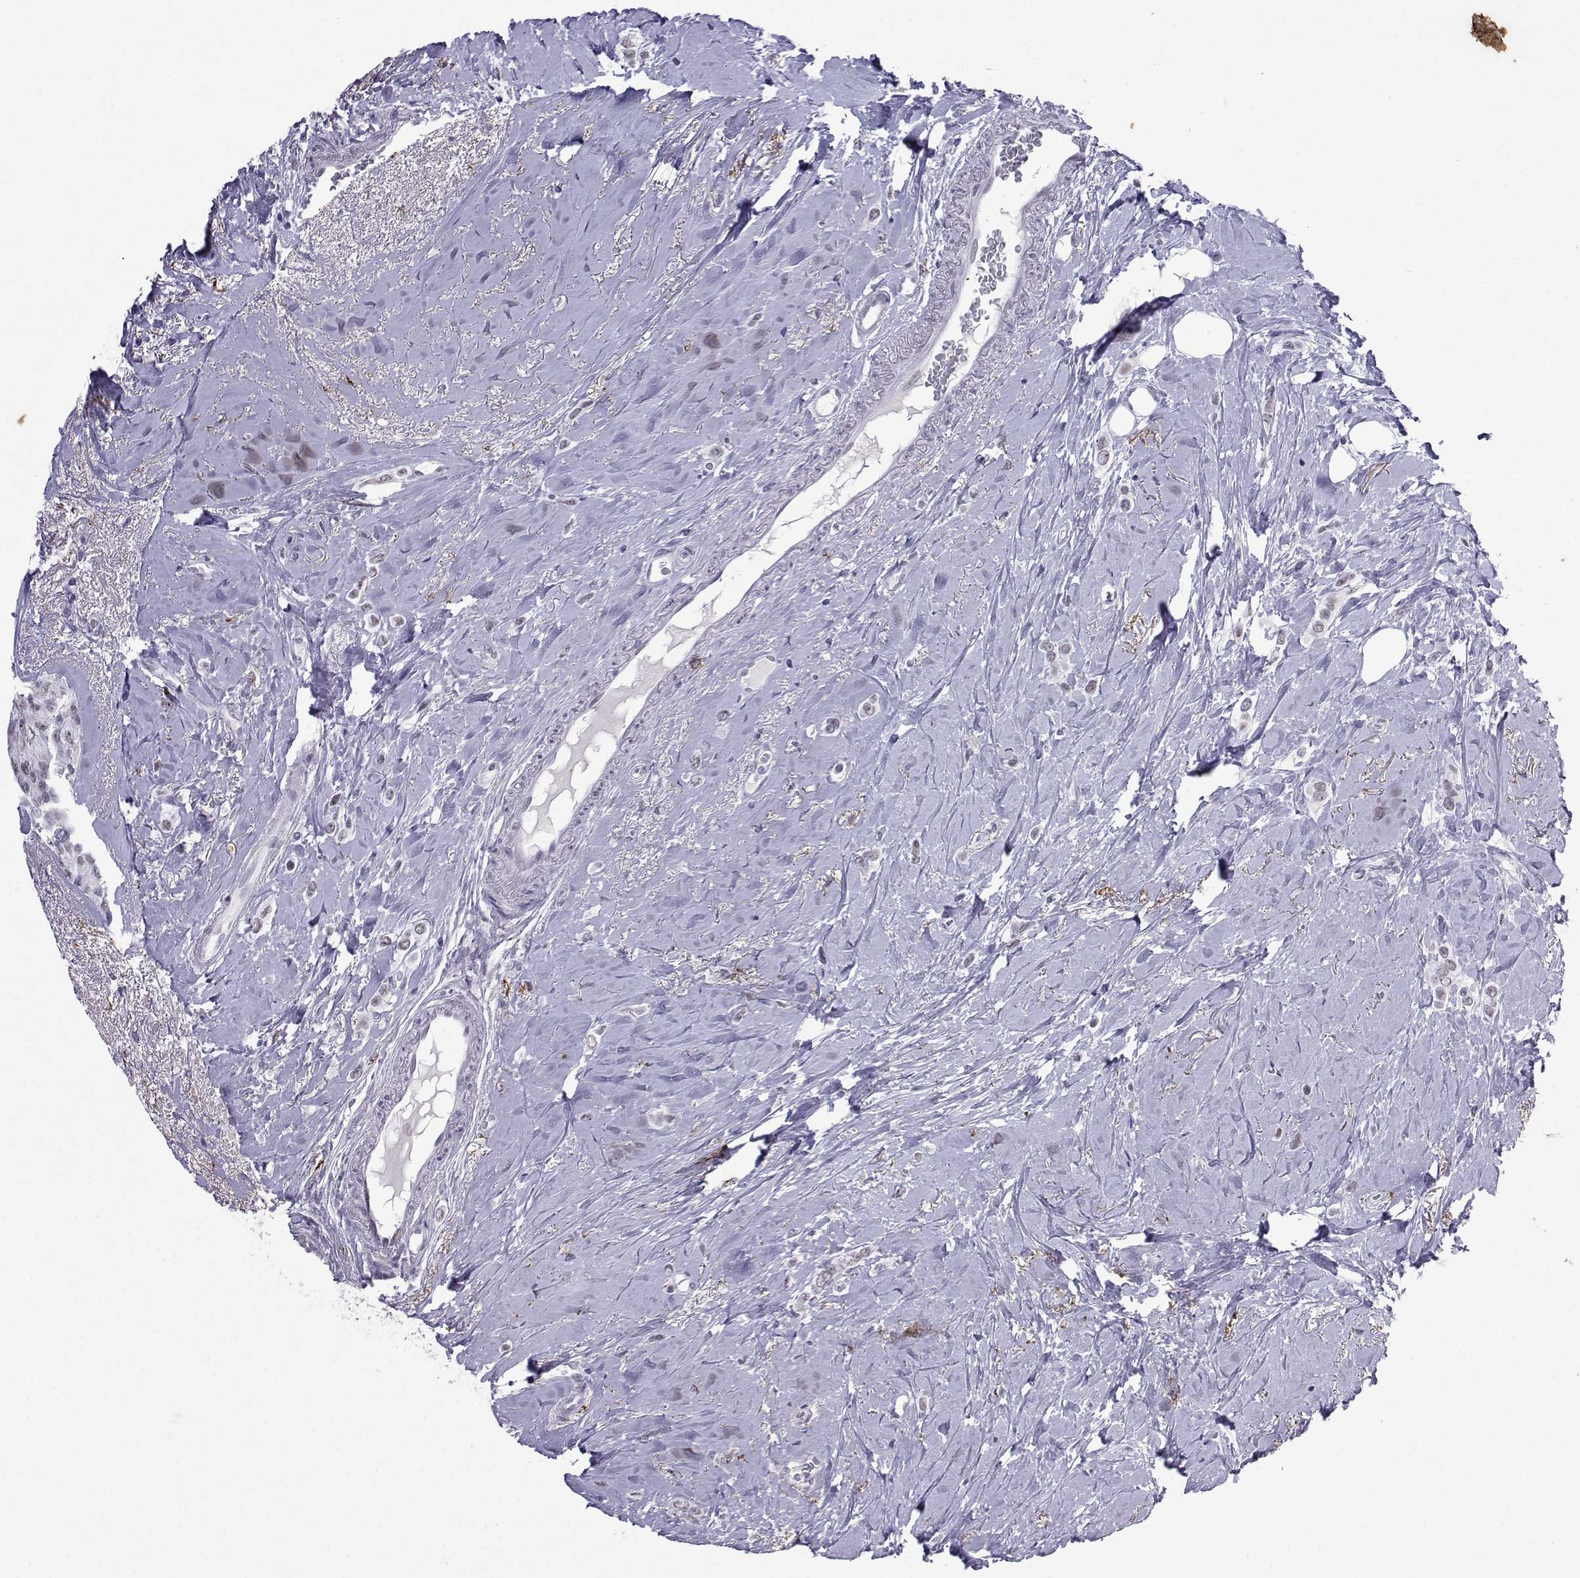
{"staining": {"intensity": "negative", "quantity": "none", "location": "none"}, "tissue": "breast cancer", "cell_type": "Tumor cells", "image_type": "cancer", "snomed": [{"axis": "morphology", "description": "Lobular carcinoma"}, {"axis": "topography", "description": "Breast"}], "caption": "Breast lobular carcinoma was stained to show a protein in brown. There is no significant expression in tumor cells.", "gene": "LORICRIN", "patient": {"sex": "female", "age": 66}}